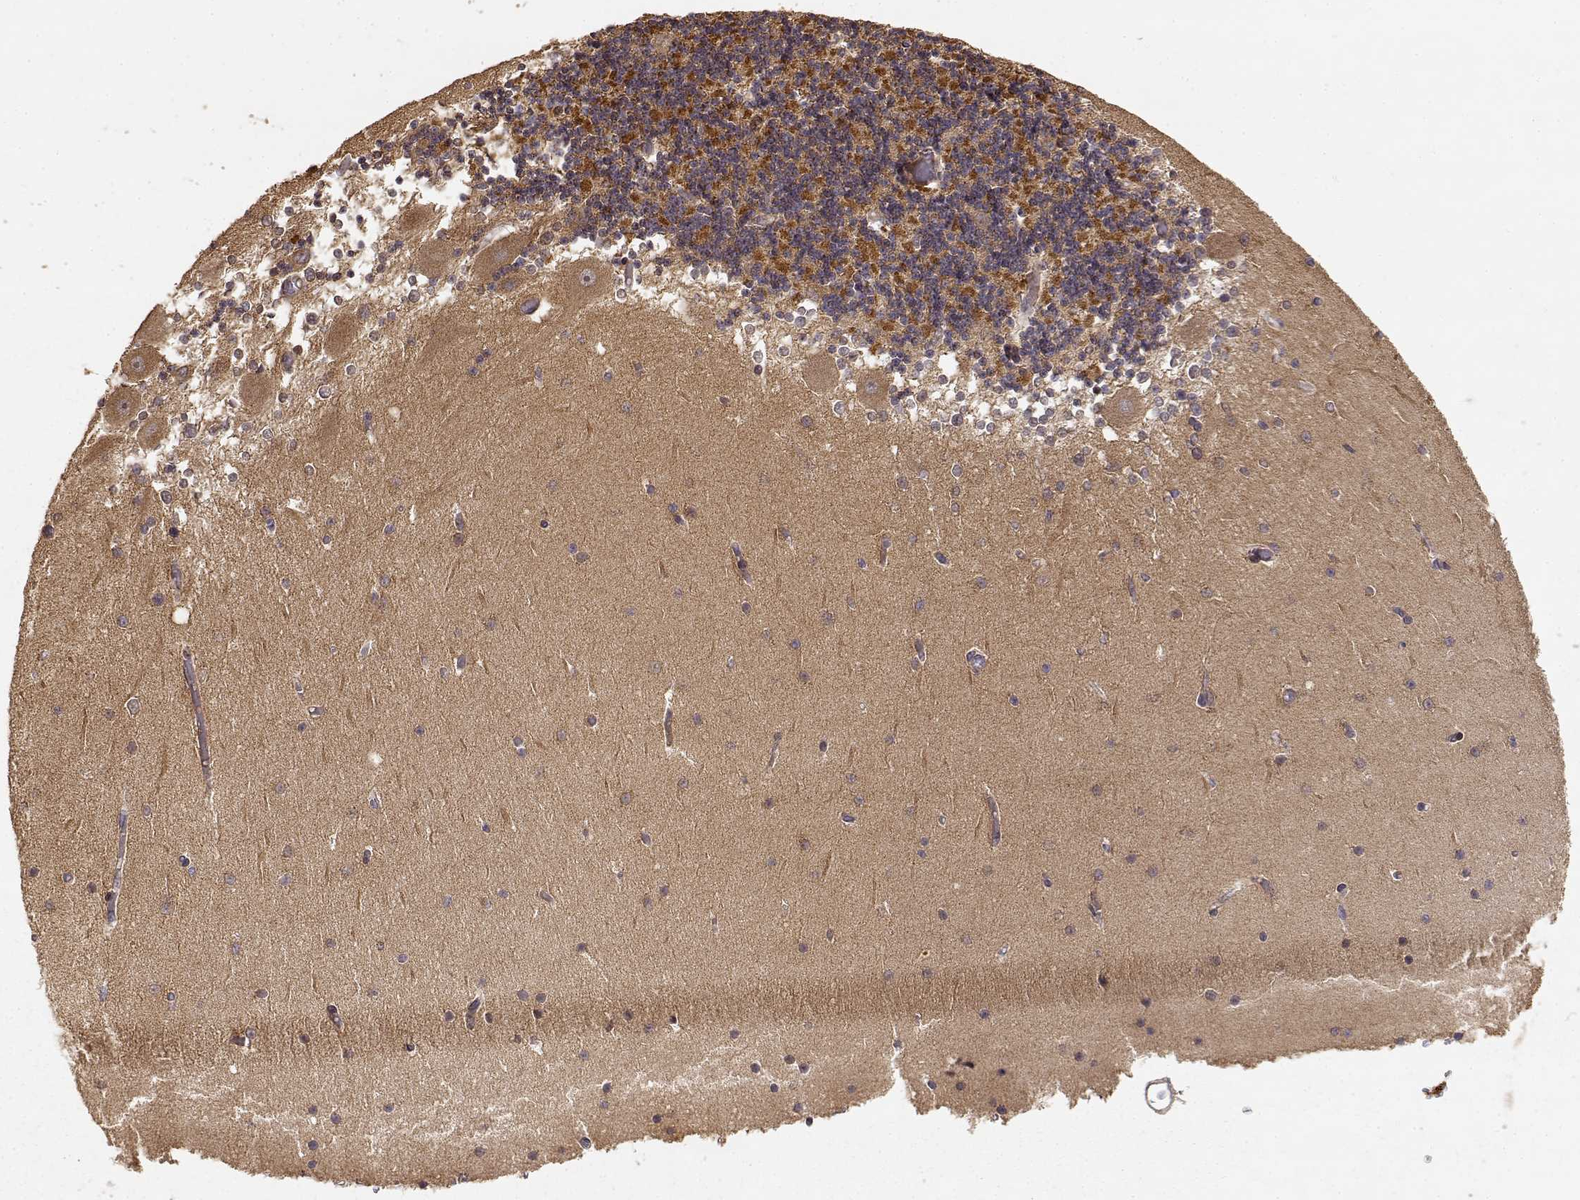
{"staining": {"intensity": "strong", "quantity": "<25%", "location": "cytoplasmic/membranous"}, "tissue": "cerebellum", "cell_type": "Cells in granular layer", "image_type": "normal", "snomed": [{"axis": "morphology", "description": "Normal tissue, NOS"}, {"axis": "topography", "description": "Cerebellum"}], "caption": "Immunohistochemical staining of benign human cerebellum reveals medium levels of strong cytoplasmic/membranous positivity in about <25% of cells in granular layer.", "gene": "PICK1", "patient": {"sex": "female", "age": 28}}